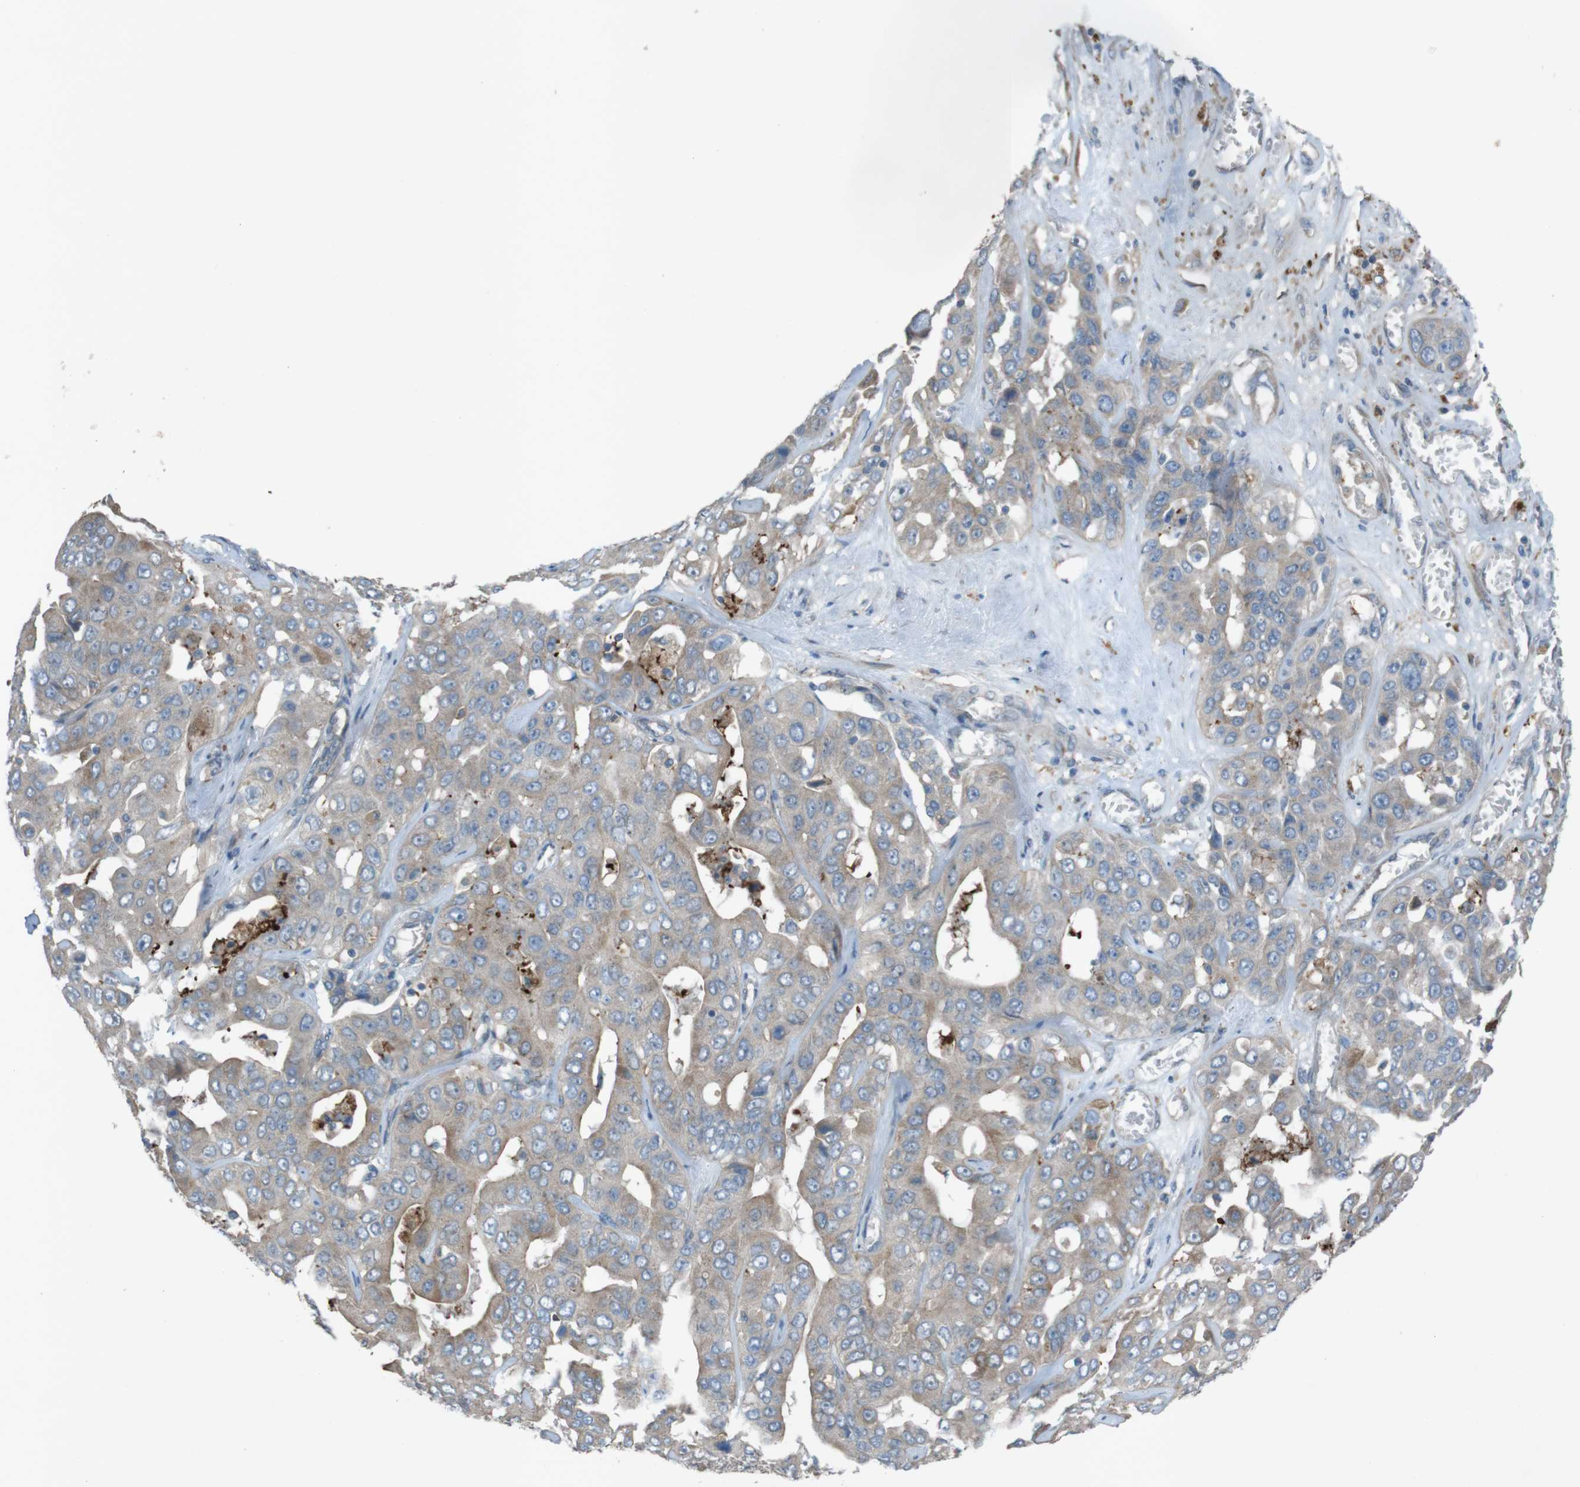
{"staining": {"intensity": "weak", "quantity": ">75%", "location": "cytoplasmic/membranous"}, "tissue": "liver cancer", "cell_type": "Tumor cells", "image_type": "cancer", "snomed": [{"axis": "morphology", "description": "Cholangiocarcinoma"}, {"axis": "topography", "description": "Liver"}], "caption": "Immunohistochemistry of cholangiocarcinoma (liver) shows low levels of weak cytoplasmic/membranous positivity in approximately >75% of tumor cells.", "gene": "TMEM41B", "patient": {"sex": "female", "age": 52}}